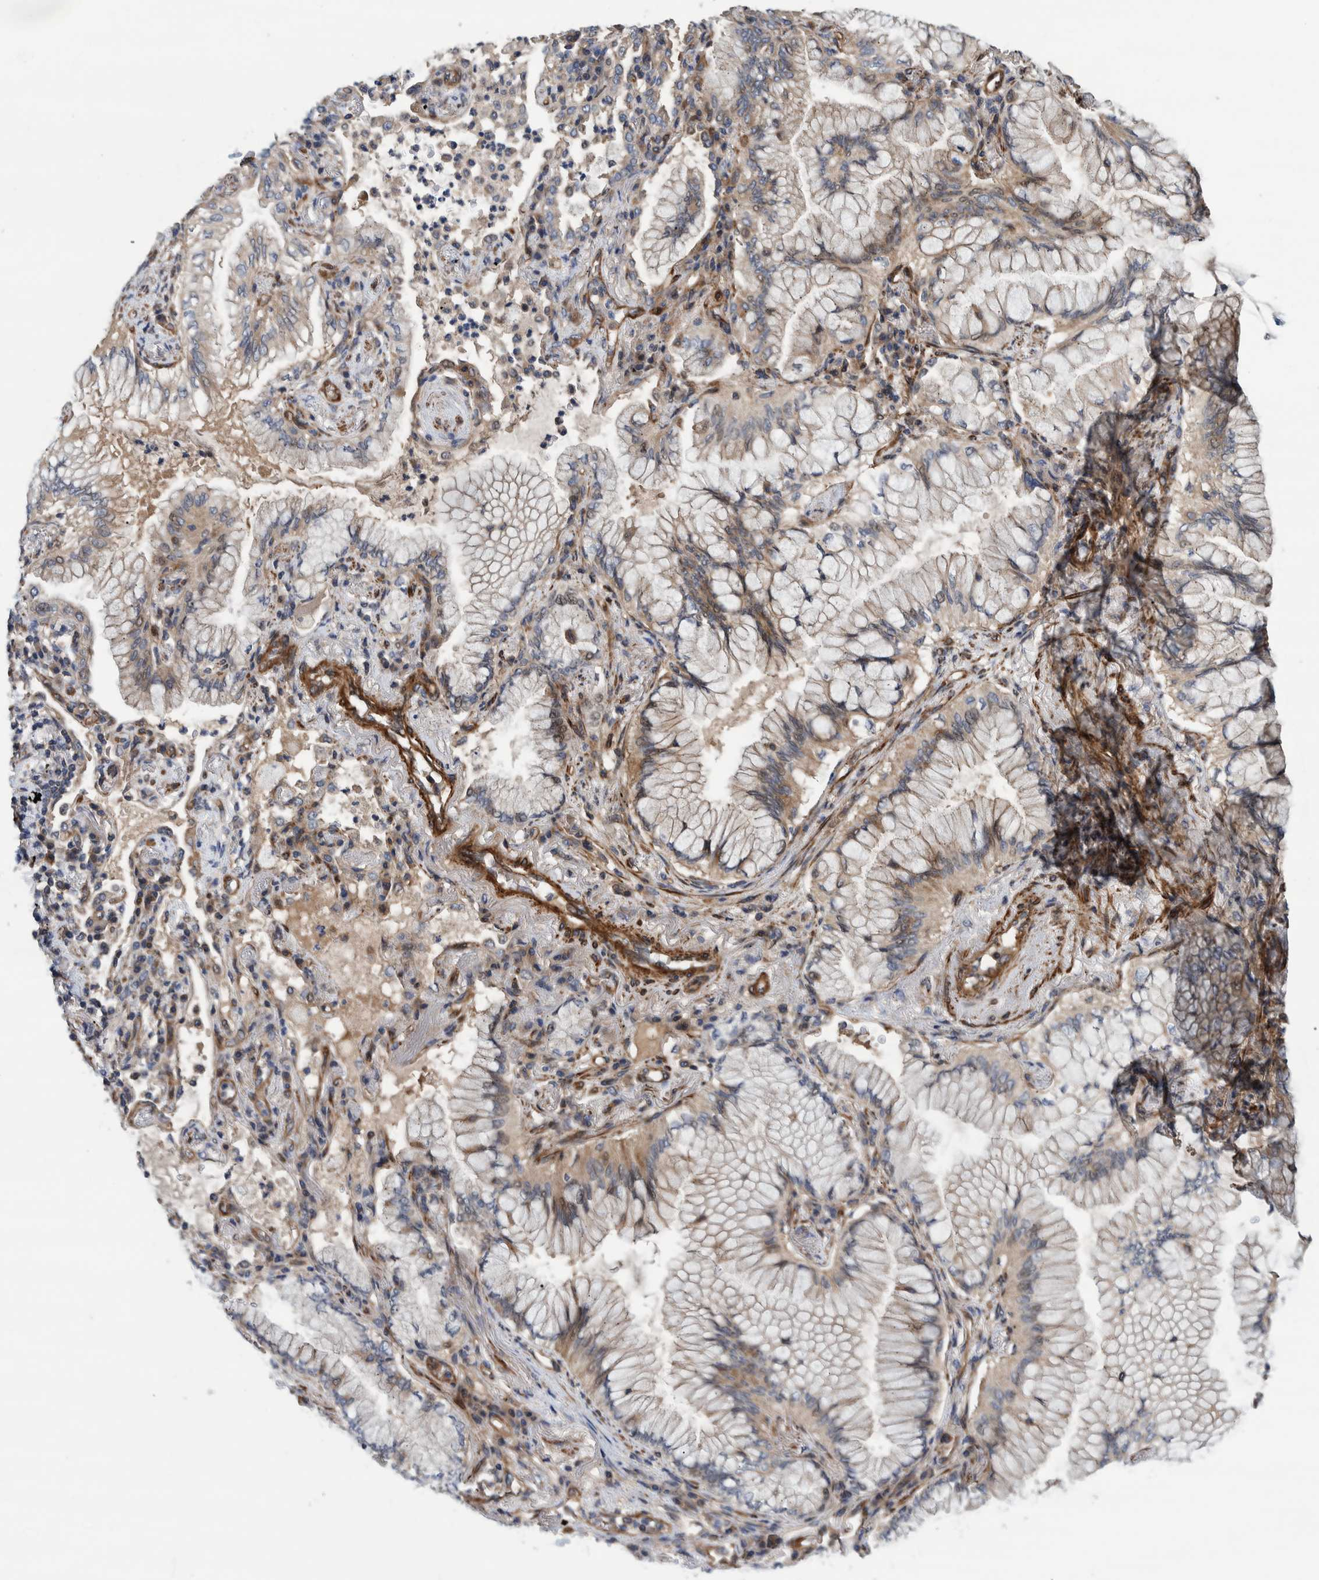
{"staining": {"intensity": "weak", "quantity": ">75%", "location": "cytoplasmic/membranous"}, "tissue": "lung cancer", "cell_type": "Tumor cells", "image_type": "cancer", "snomed": [{"axis": "morphology", "description": "Adenocarcinoma, NOS"}, {"axis": "topography", "description": "Lung"}], "caption": "A brown stain highlights weak cytoplasmic/membranous expression of a protein in human adenocarcinoma (lung) tumor cells.", "gene": "GRPEL2", "patient": {"sex": "female", "age": 70}}